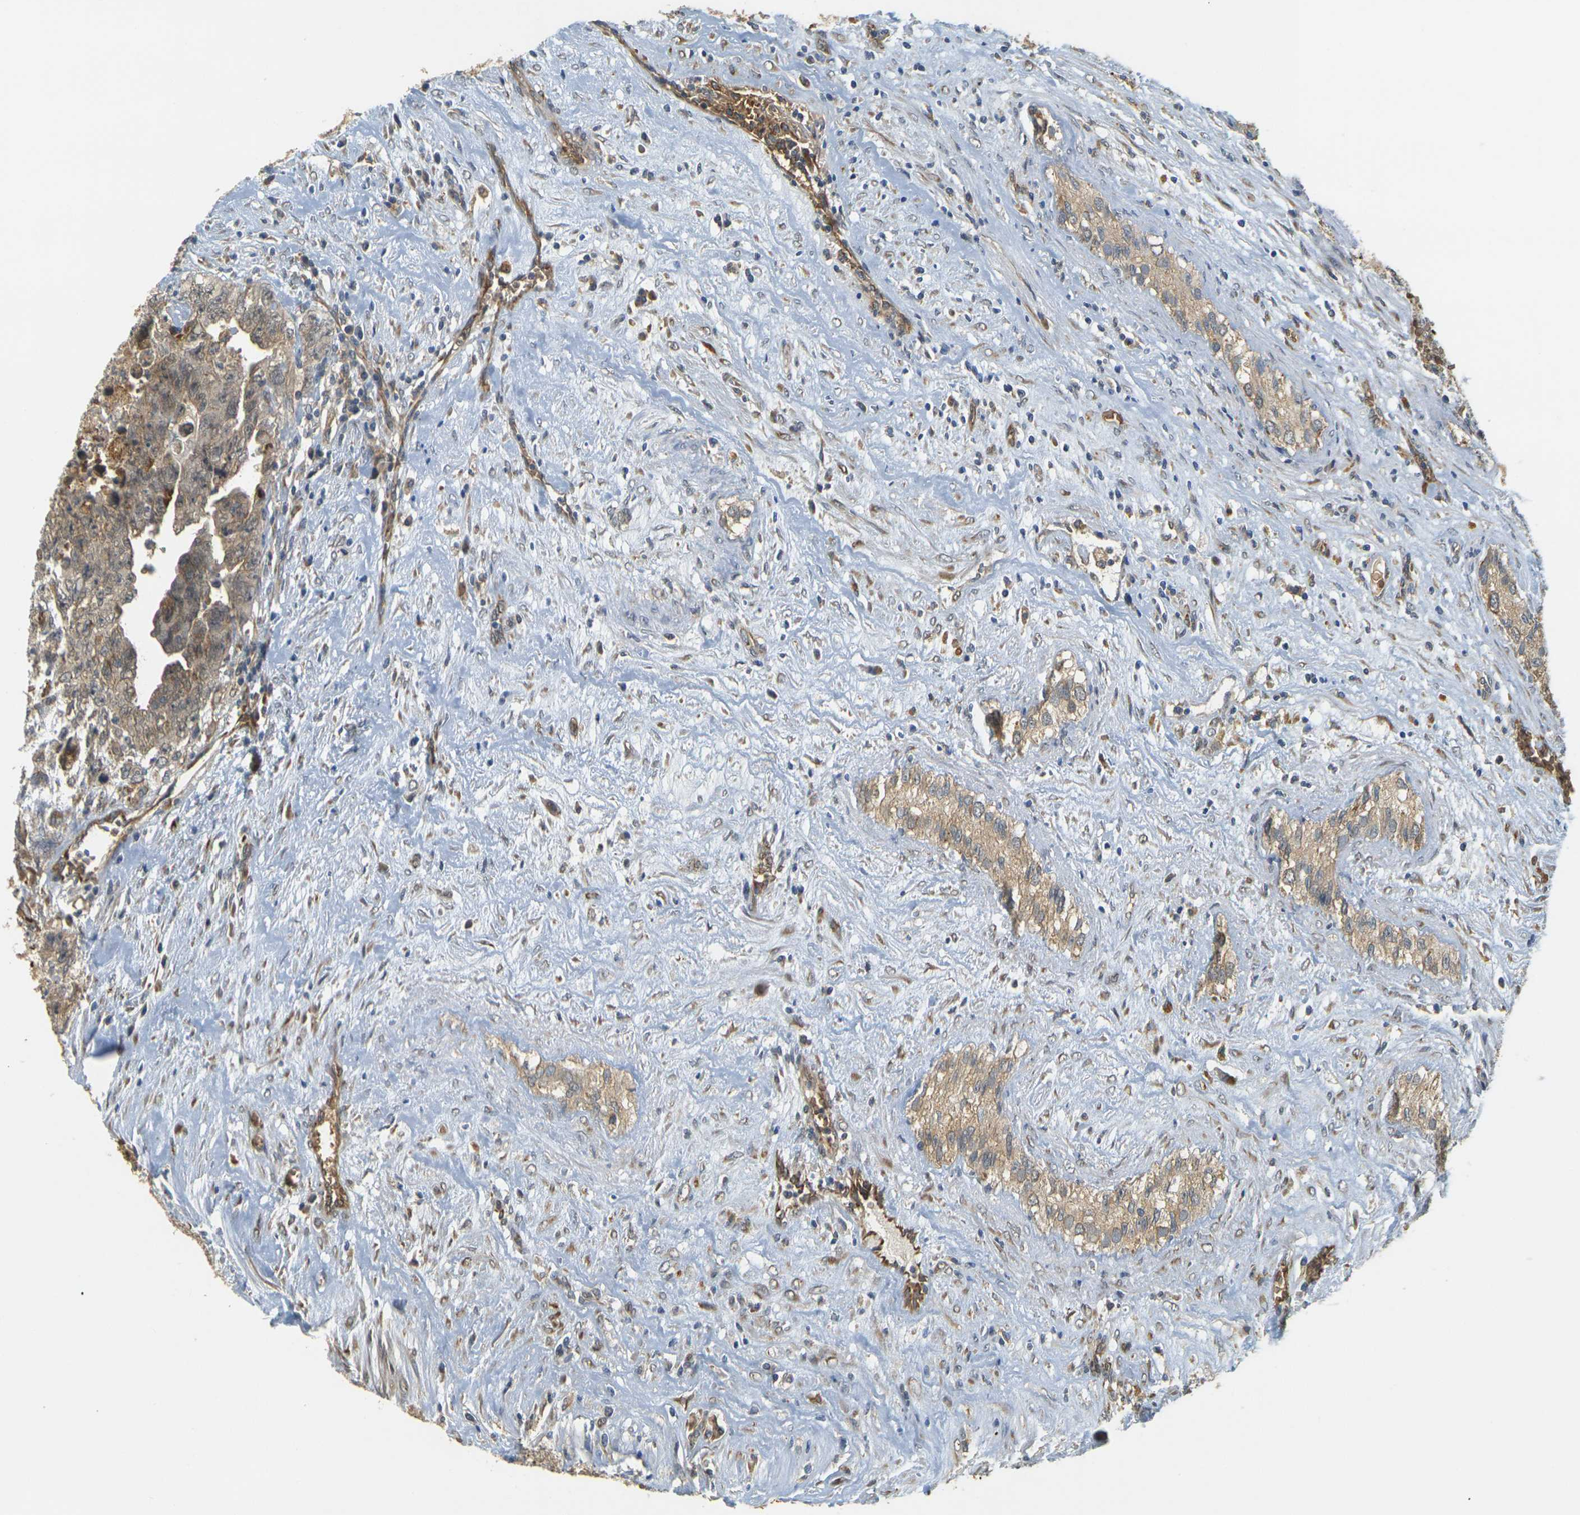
{"staining": {"intensity": "weak", "quantity": "25%-75%", "location": "cytoplasmic/membranous"}, "tissue": "testis cancer", "cell_type": "Tumor cells", "image_type": "cancer", "snomed": [{"axis": "morphology", "description": "Carcinoma, Embryonal, NOS"}, {"axis": "topography", "description": "Testis"}], "caption": "An immunohistochemistry (IHC) micrograph of neoplastic tissue is shown. Protein staining in brown labels weak cytoplasmic/membranous positivity in testis embryonal carcinoma within tumor cells.", "gene": "MEGF9", "patient": {"sex": "male", "age": 28}}